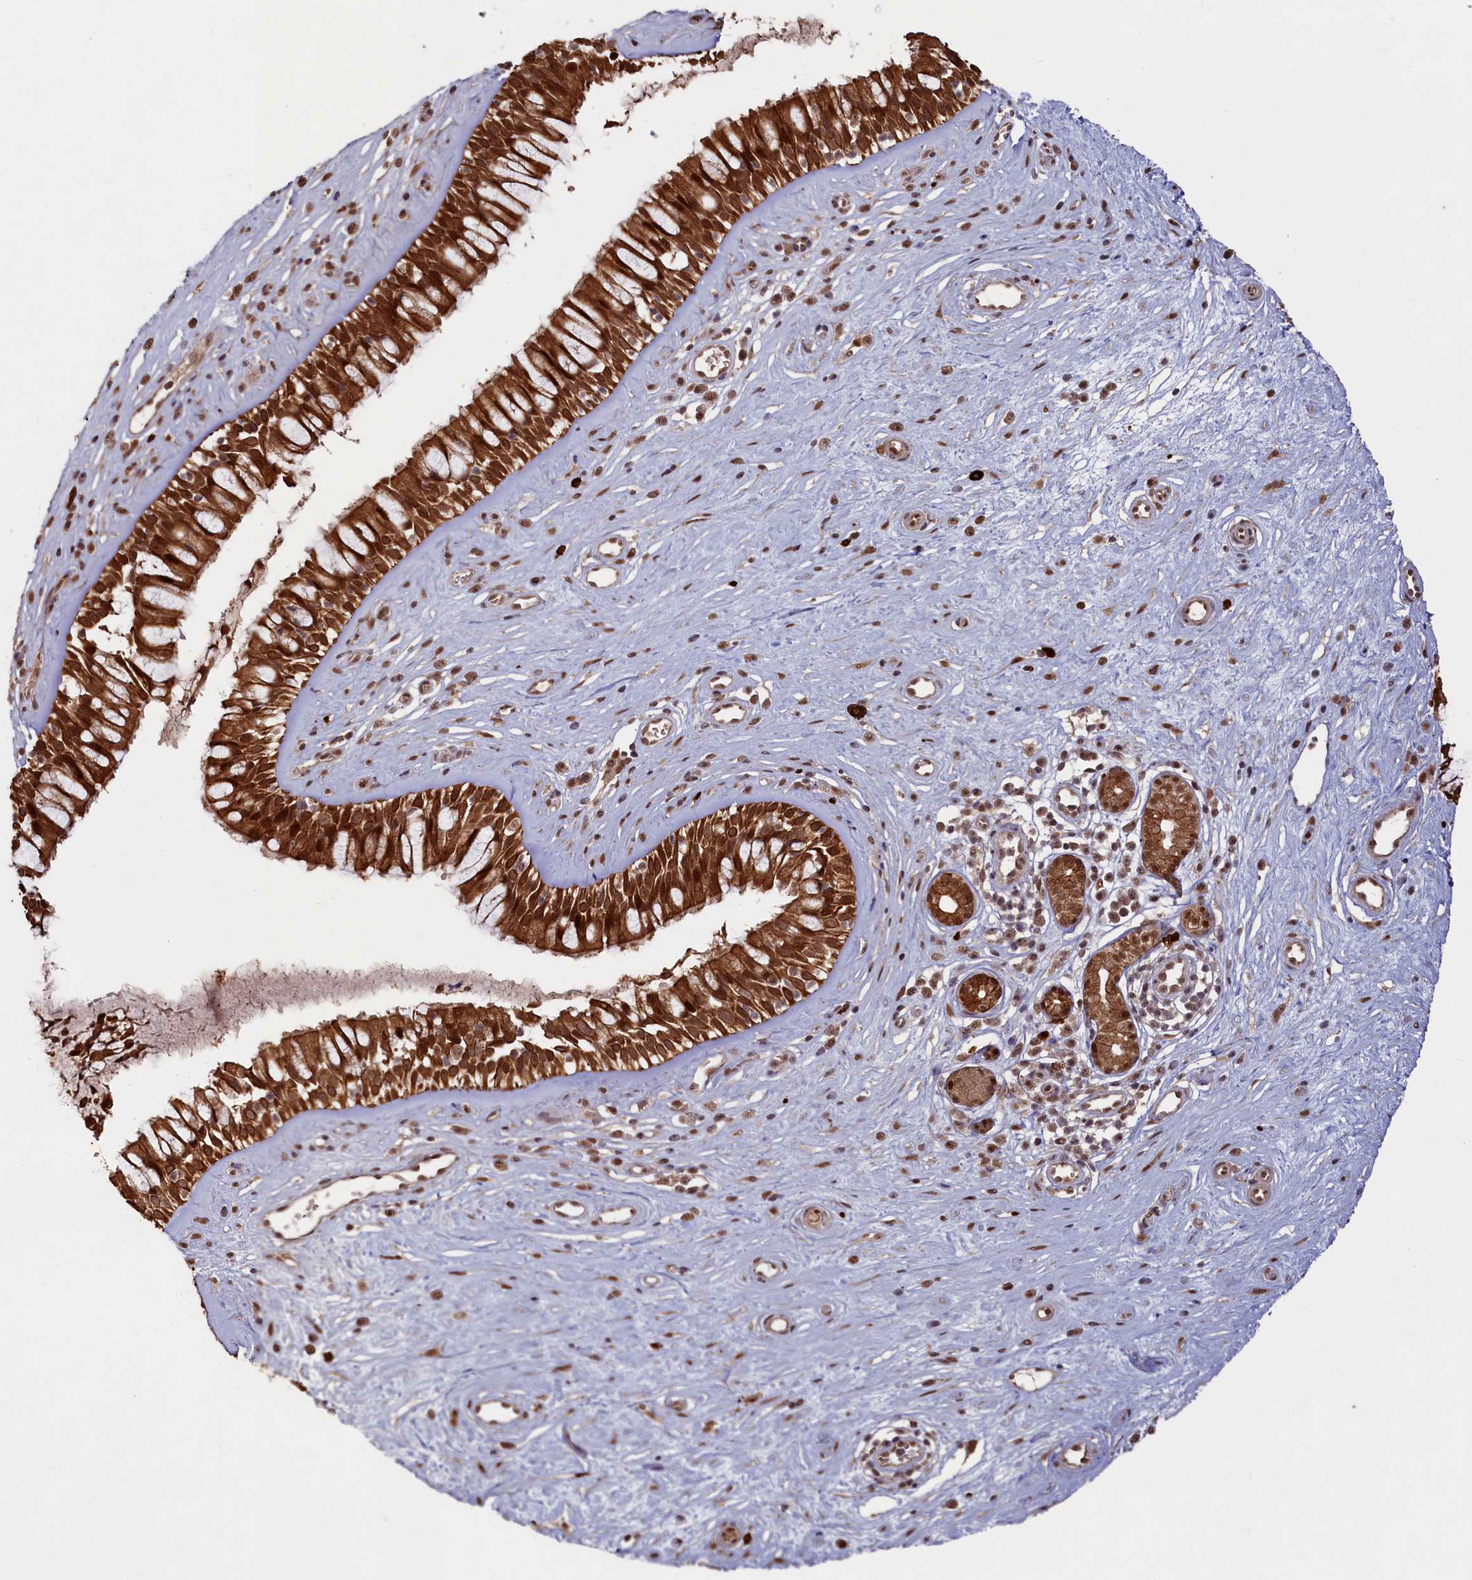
{"staining": {"intensity": "strong", "quantity": ">75%", "location": "cytoplasmic/membranous,nuclear"}, "tissue": "nasopharynx", "cell_type": "Respiratory epithelial cells", "image_type": "normal", "snomed": [{"axis": "morphology", "description": "Normal tissue, NOS"}, {"axis": "topography", "description": "Nasopharynx"}], "caption": "This is an image of immunohistochemistry staining of benign nasopharynx, which shows strong expression in the cytoplasmic/membranous,nuclear of respiratory epithelial cells.", "gene": "NAE1", "patient": {"sex": "male", "age": 32}}